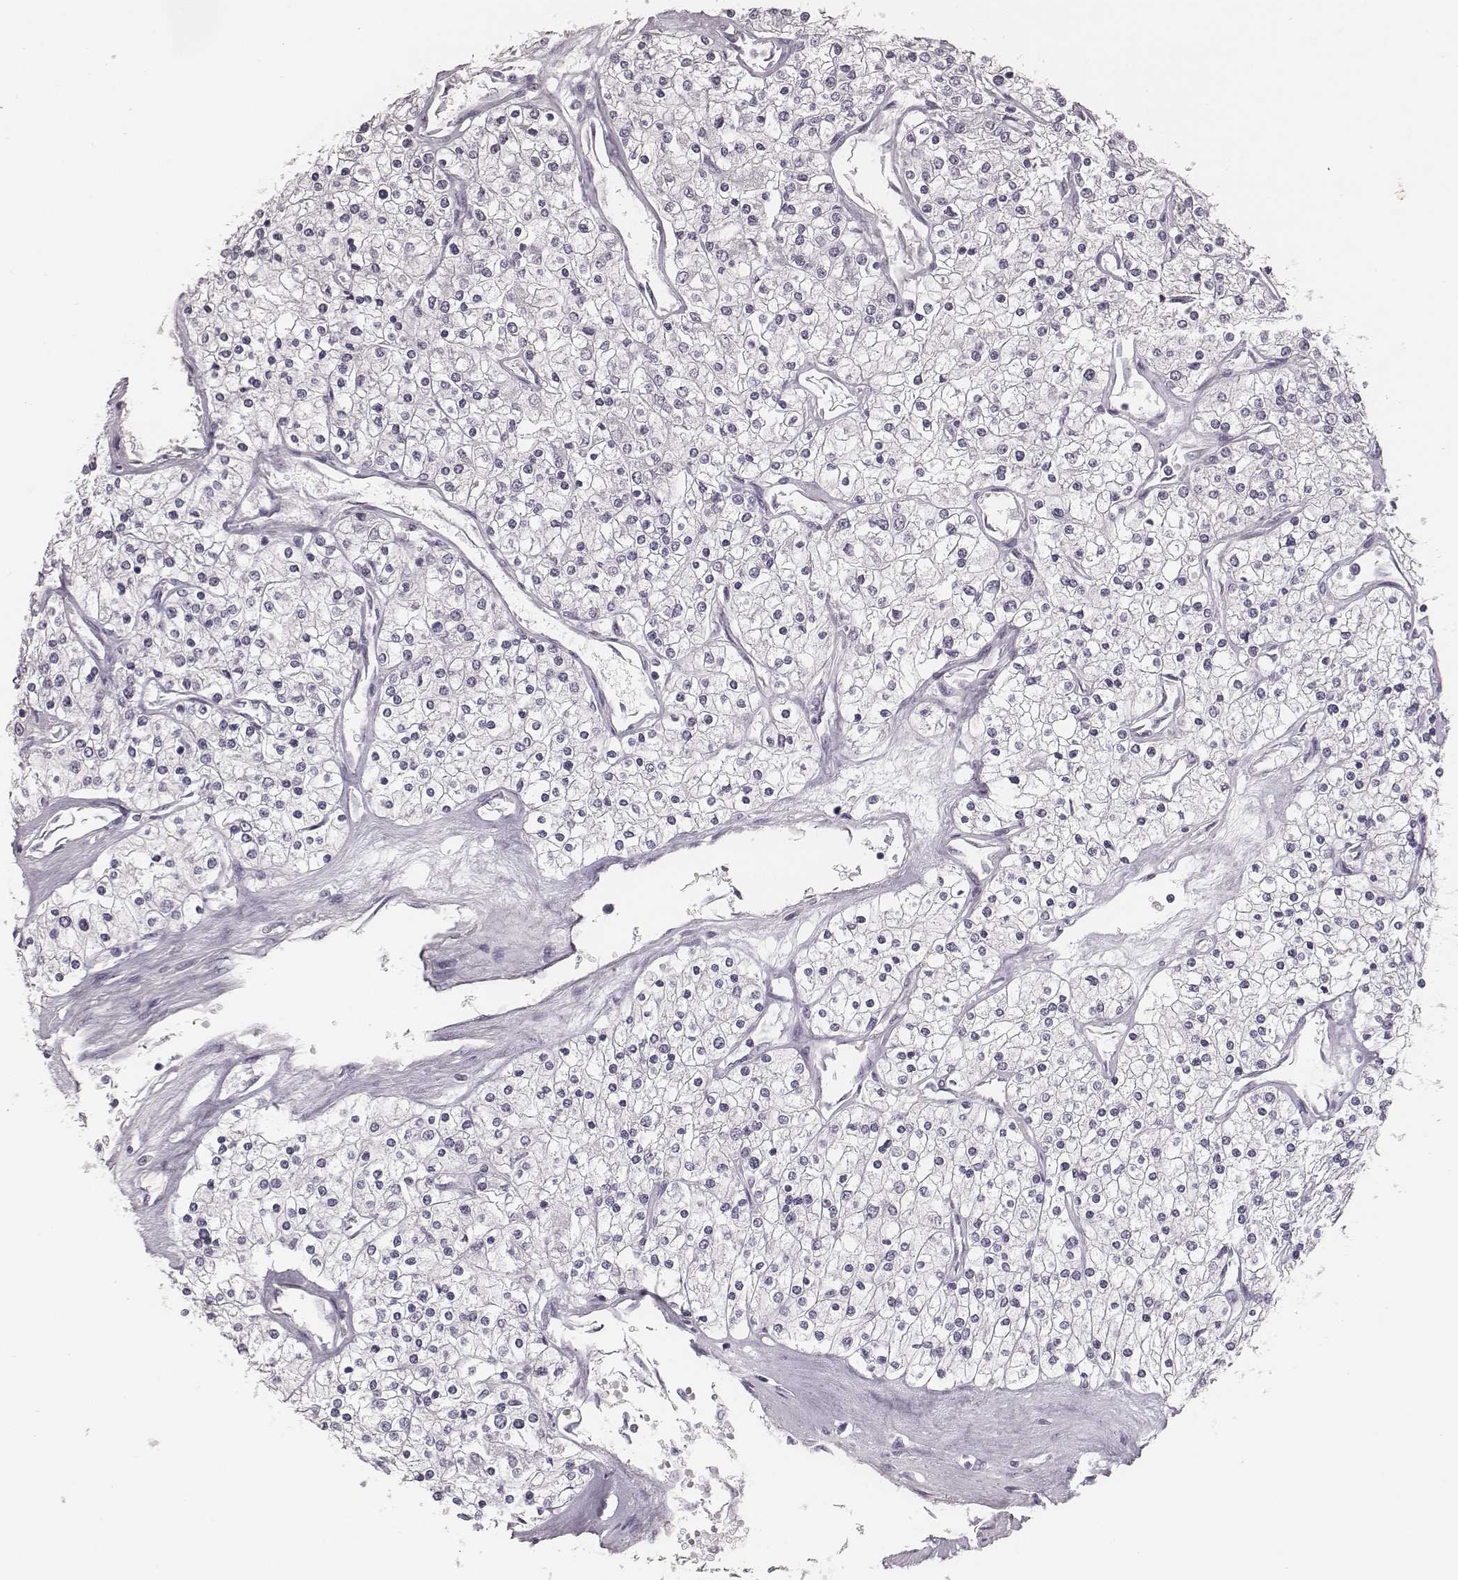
{"staining": {"intensity": "negative", "quantity": "none", "location": "none"}, "tissue": "renal cancer", "cell_type": "Tumor cells", "image_type": "cancer", "snomed": [{"axis": "morphology", "description": "Adenocarcinoma, NOS"}, {"axis": "topography", "description": "Kidney"}], "caption": "Micrograph shows no protein positivity in tumor cells of renal cancer tissue. The staining is performed using DAB (3,3'-diaminobenzidine) brown chromogen with nuclei counter-stained in using hematoxylin.", "gene": "CSHL1", "patient": {"sex": "male", "age": 80}}